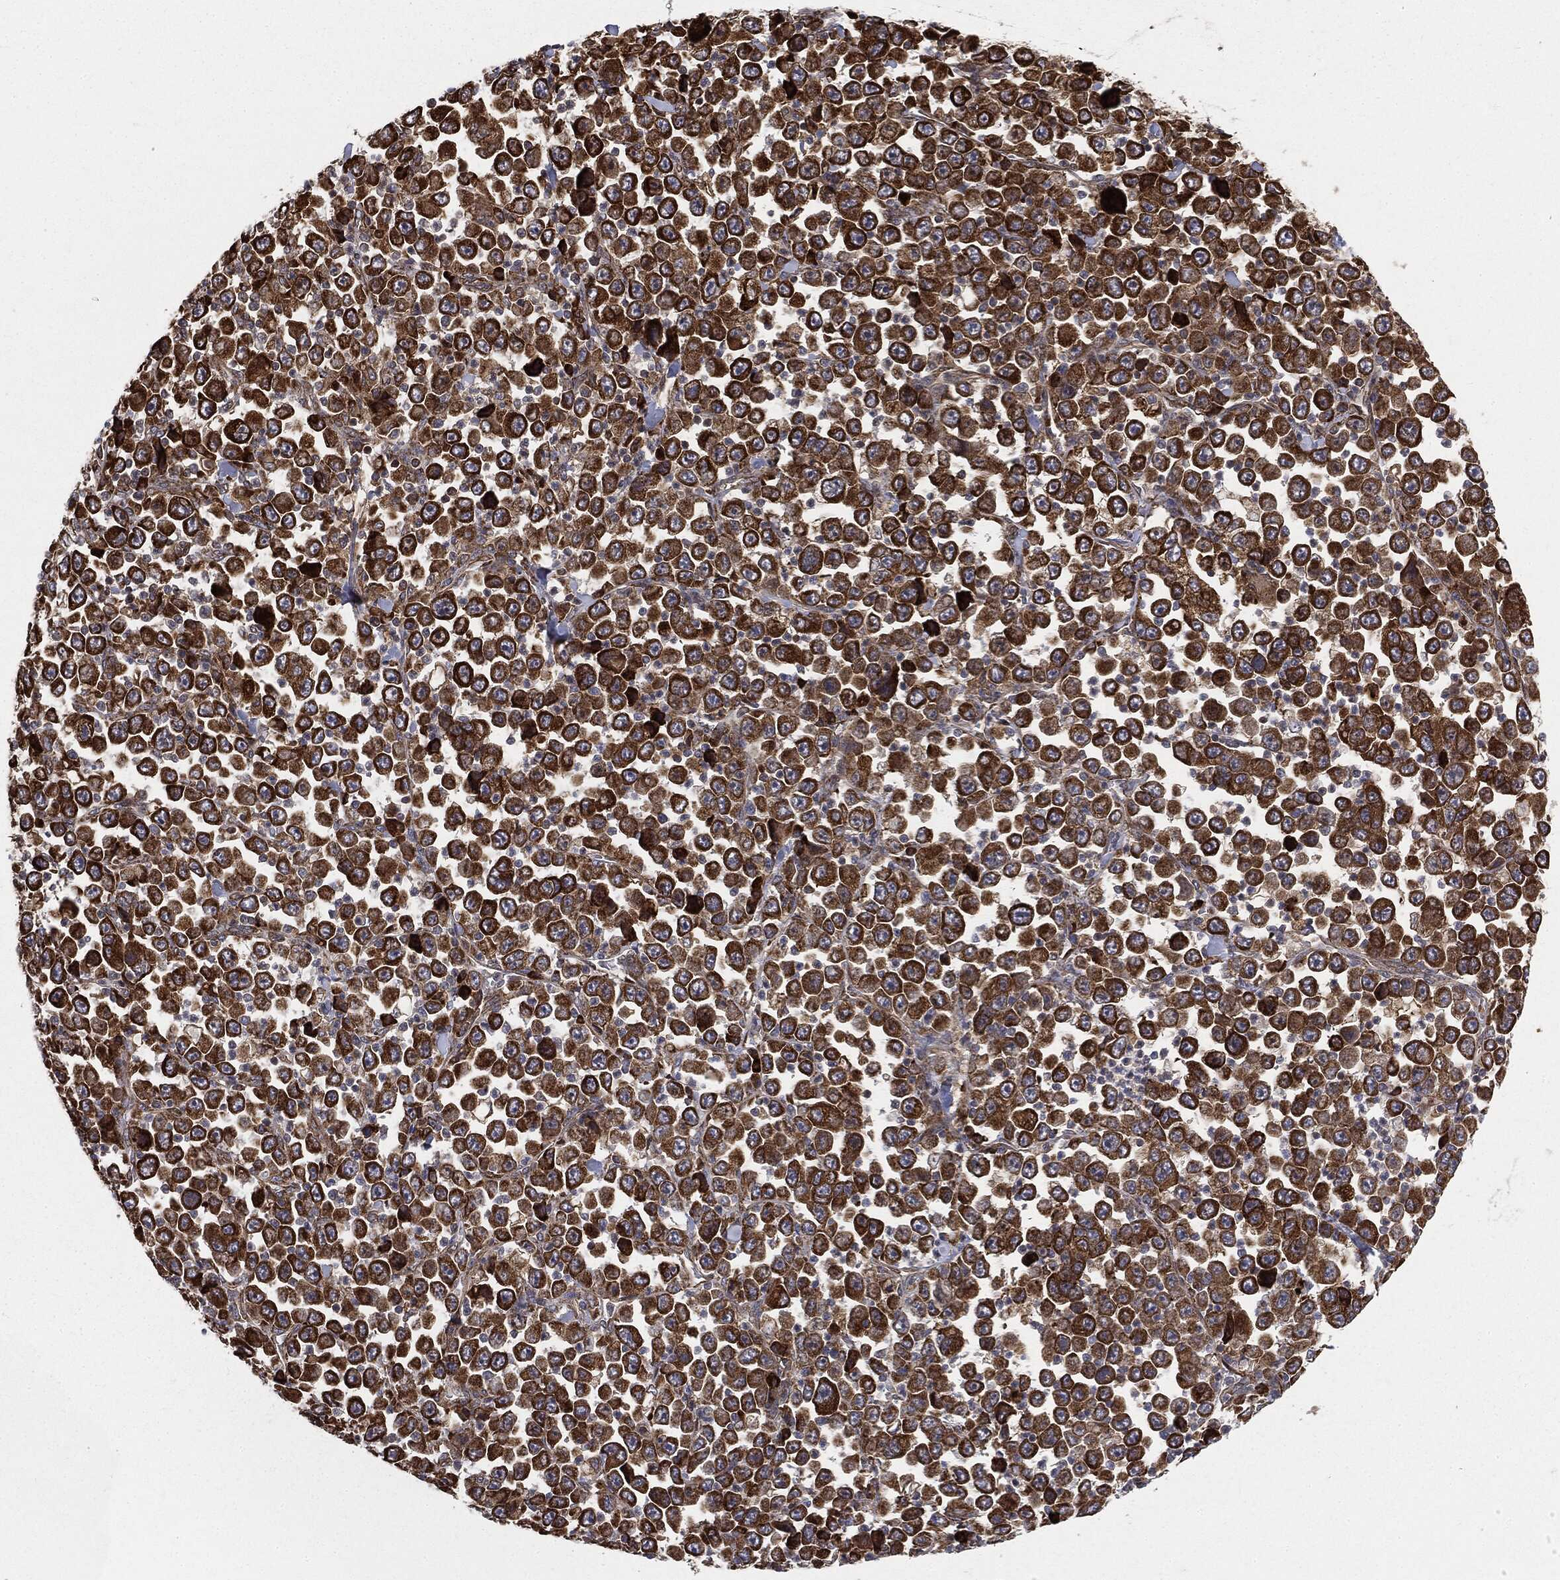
{"staining": {"intensity": "strong", "quantity": ">75%", "location": "cytoplasmic/membranous"}, "tissue": "stomach cancer", "cell_type": "Tumor cells", "image_type": "cancer", "snomed": [{"axis": "morphology", "description": "Normal tissue, NOS"}, {"axis": "morphology", "description": "Adenocarcinoma, NOS"}, {"axis": "topography", "description": "Stomach, upper"}, {"axis": "topography", "description": "Stomach"}], "caption": "Adenocarcinoma (stomach) stained with DAB IHC displays high levels of strong cytoplasmic/membranous expression in about >75% of tumor cells.", "gene": "CYLD", "patient": {"sex": "male", "age": 59}}